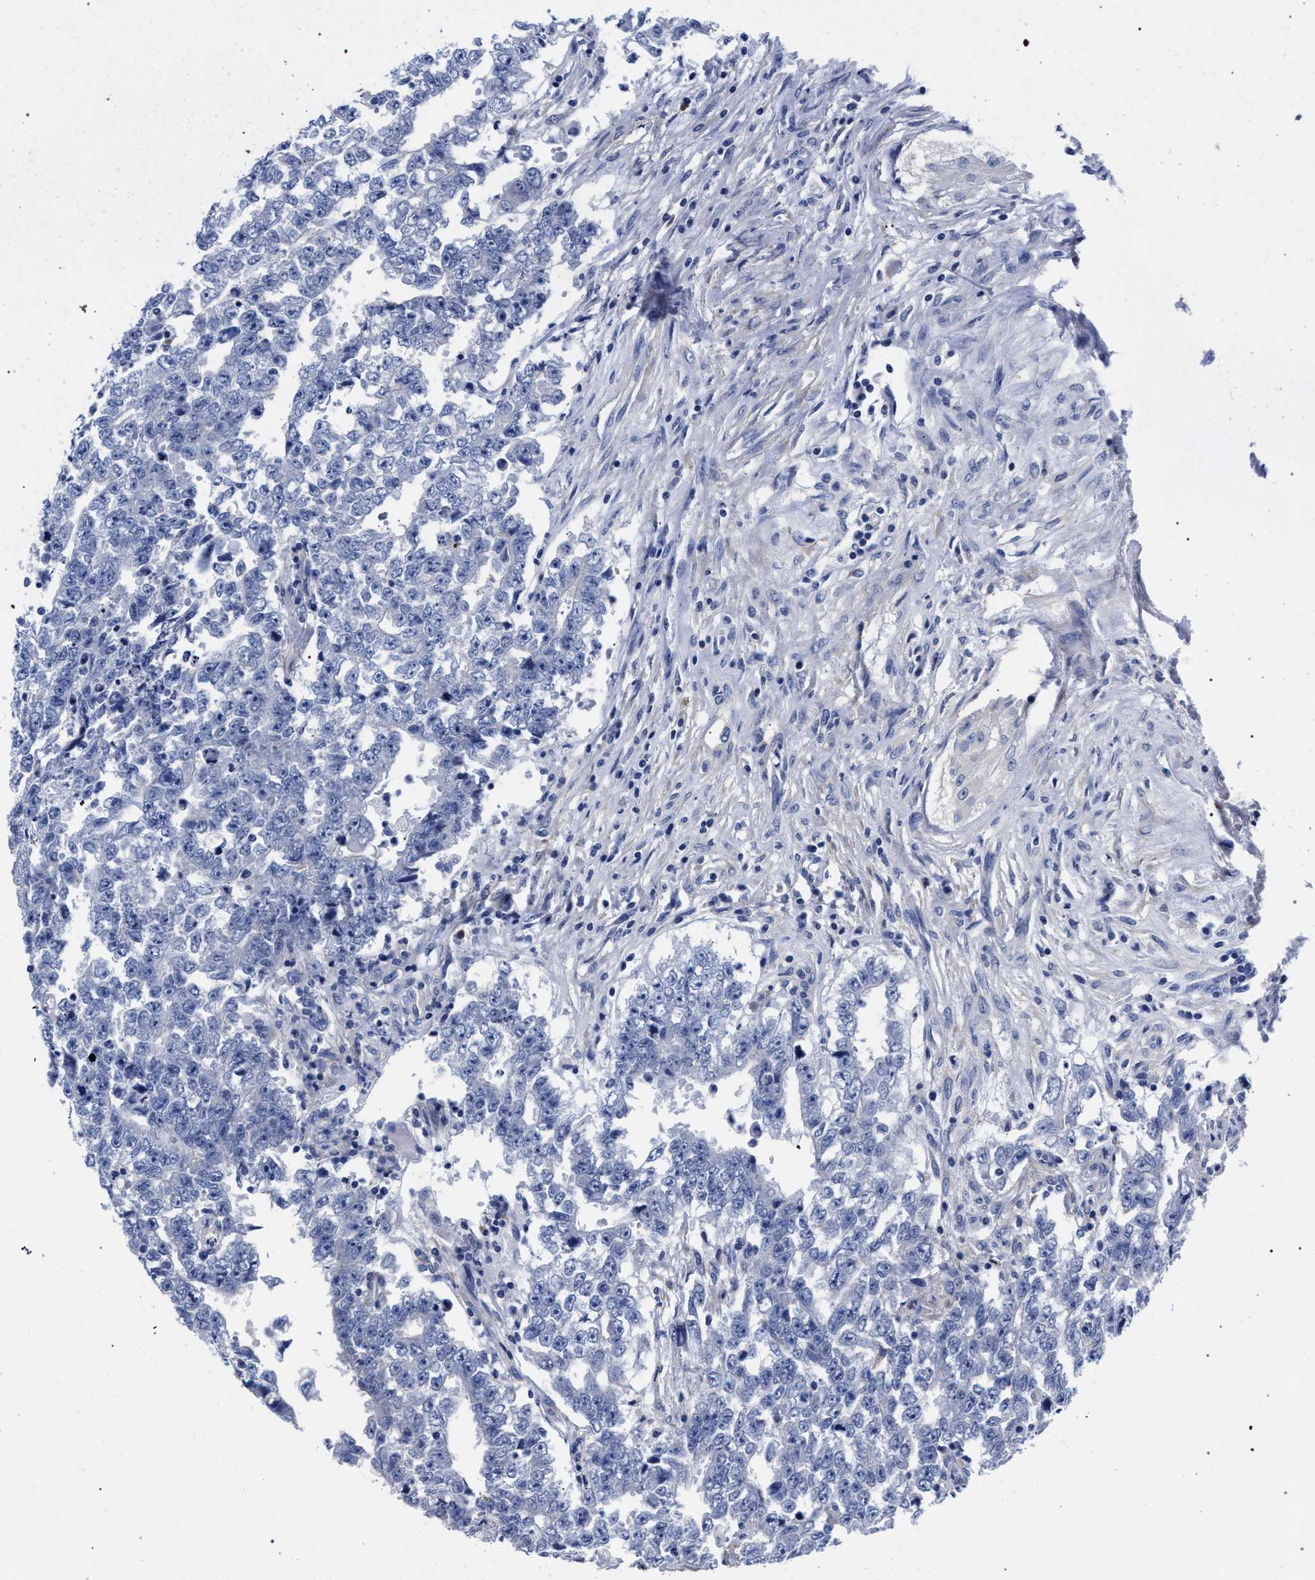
{"staining": {"intensity": "negative", "quantity": "none", "location": "none"}, "tissue": "testis cancer", "cell_type": "Tumor cells", "image_type": "cancer", "snomed": [{"axis": "morphology", "description": "Carcinoma, Embryonal, NOS"}, {"axis": "topography", "description": "Testis"}], "caption": "A high-resolution photomicrograph shows immunohistochemistry (IHC) staining of testis embryonal carcinoma, which demonstrates no significant staining in tumor cells. (Stains: DAB IHC with hematoxylin counter stain, Microscopy: brightfield microscopy at high magnification).", "gene": "AKAP4", "patient": {"sex": "male", "age": 25}}